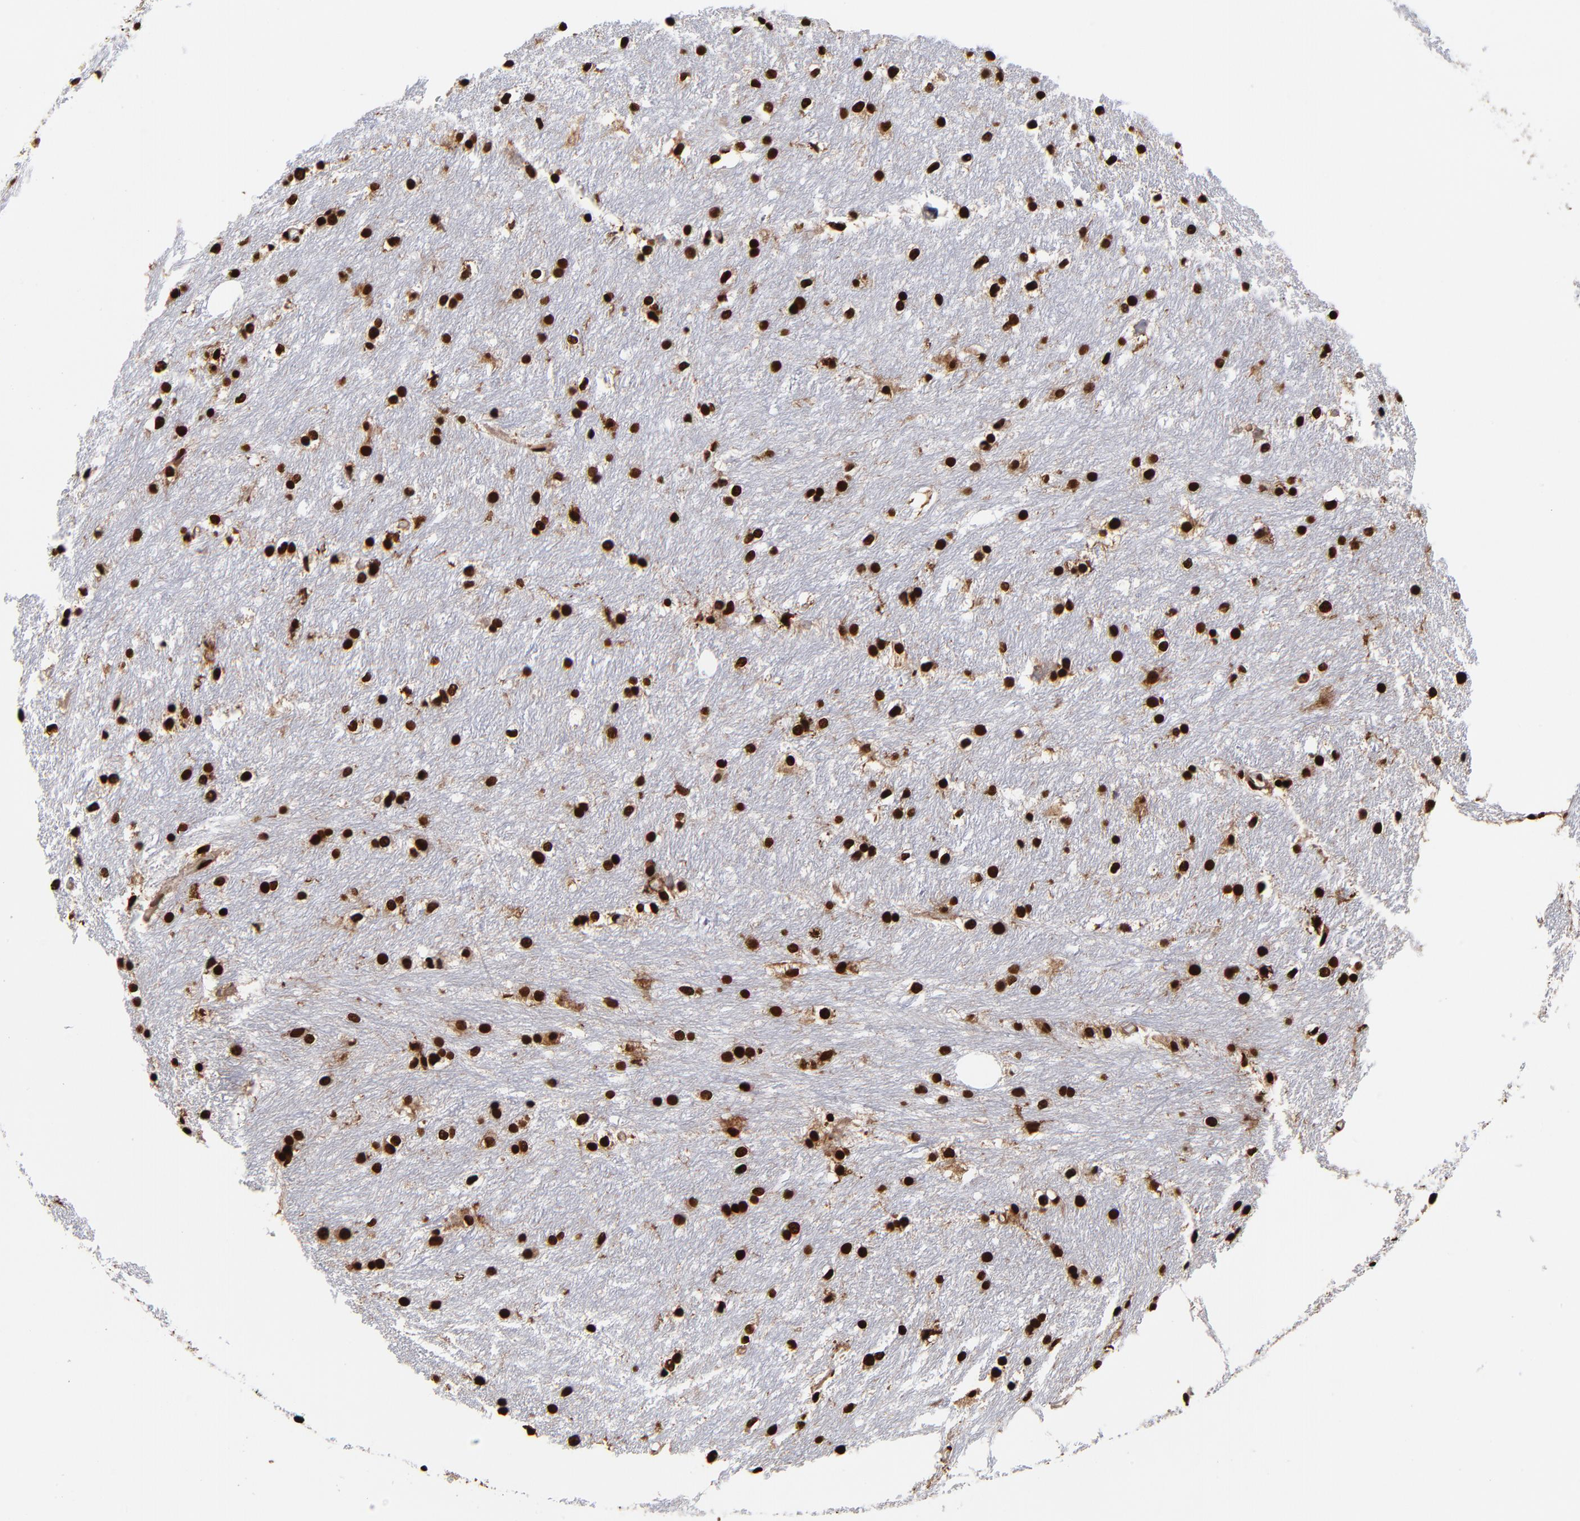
{"staining": {"intensity": "strong", "quantity": ">75%", "location": "nuclear"}, "tissue": "caudate", "cell_type": "Glial cells", "image_type": "normal", "snomed": [{"axis": "morphology", "description": "Normal tissue, NOS"}, {"axis": "topography", "description": "Lateral ventricle wall"}], "caption": "This micrograph exhibits immunohistochemistry (IHC) staining of unremarkable caudate, with high strong nuclear staining in about >75% of glial cells.", "gene": "ZNF544", "patient": {"sex": "female", "age": 19}}